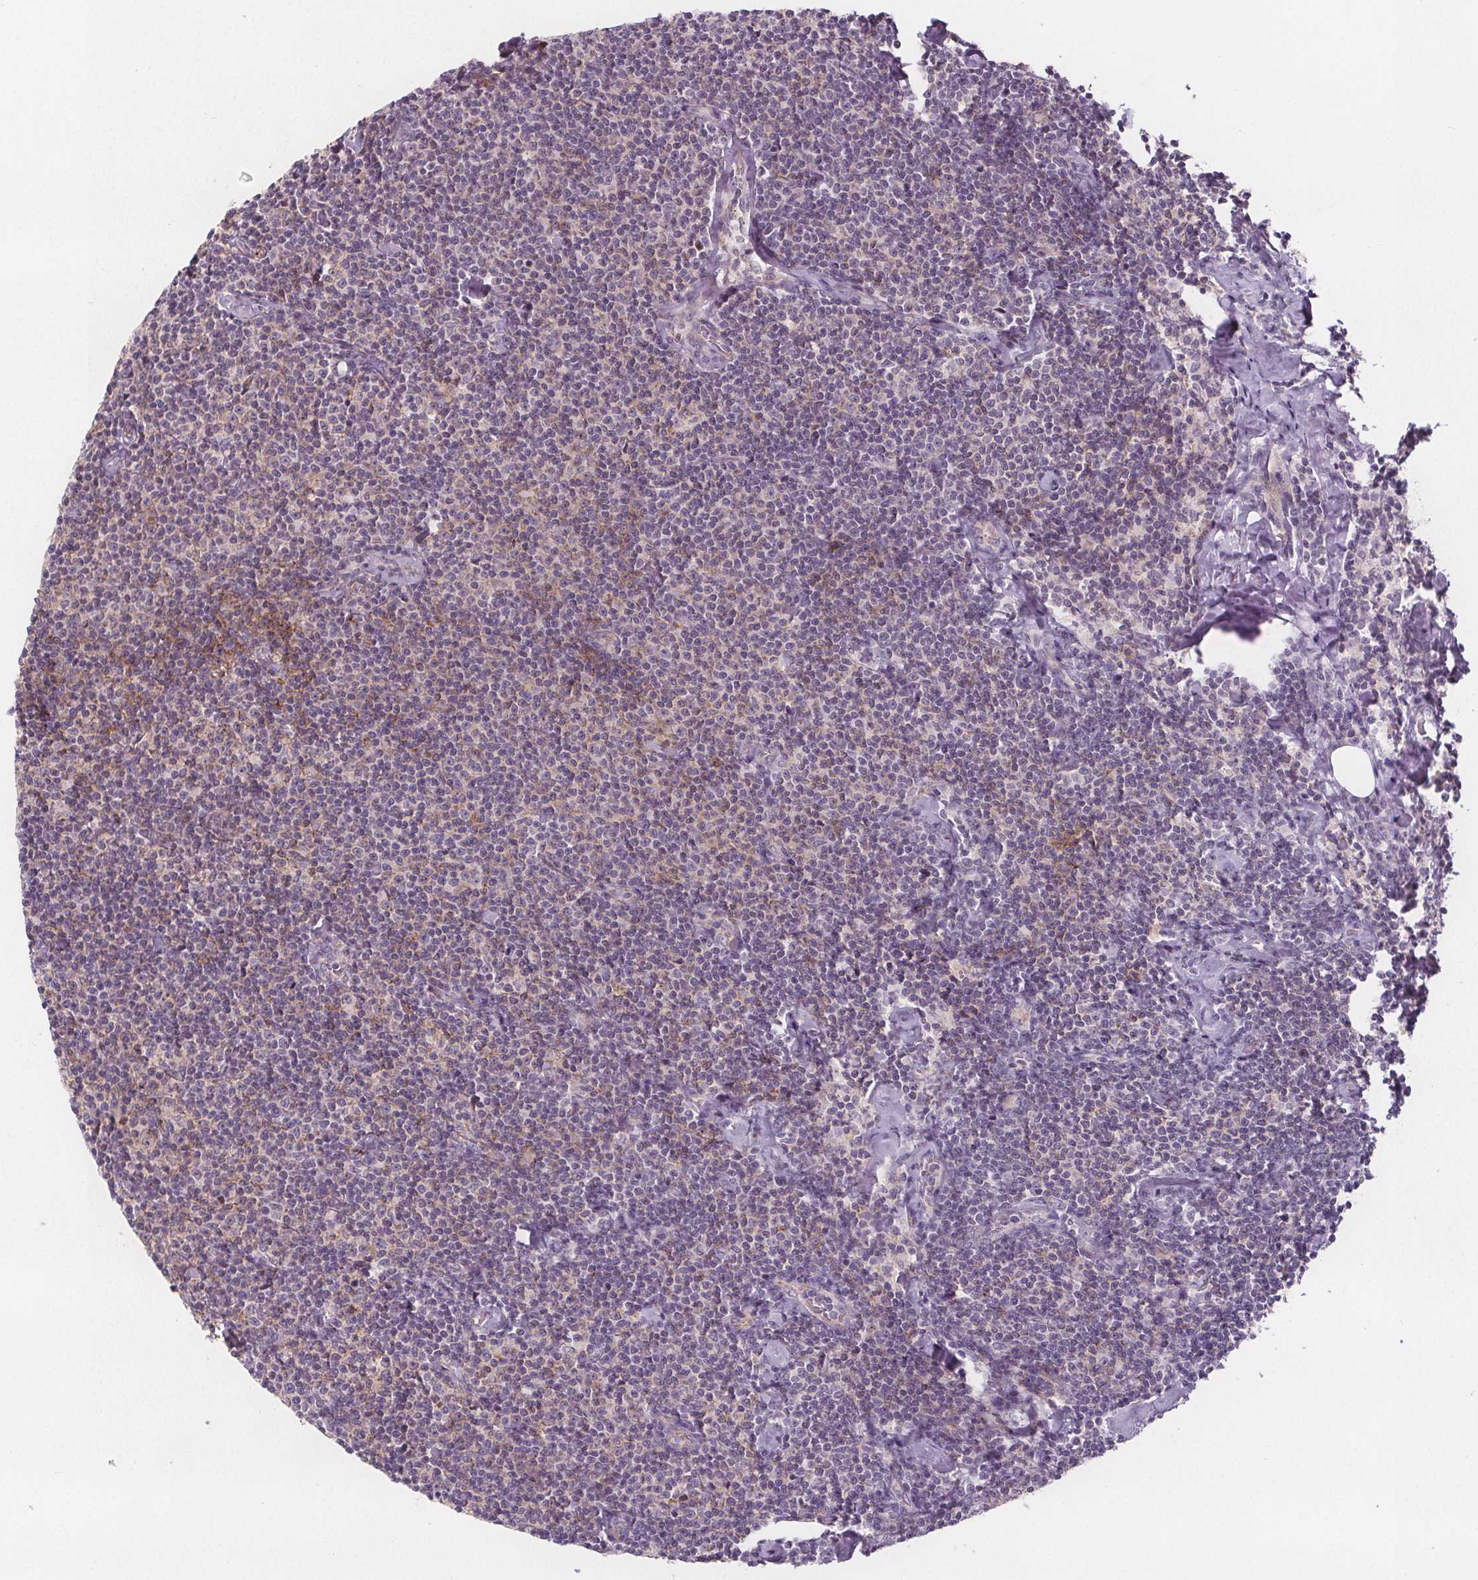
{"staining": {"intensity": "negative", "quantity": "none", "location": "none"}, "tissue": "lymphoma", "cell_type": "Tumor cells", "image_type": "cancer", "snomed": [{"axis": "morphology", "description": "Malignant lymphoma, non-Hodgkin's type, Low grade"}, {"axis": "topography", "description": "Lymph node"}], "caption": "There is no significant positivity in tumor cells of low-grade malignant lymphoma, non-Hodgkin's type. (DAB (3,3'-diaminobenzidine) IHC with hematoxylin counter stain).", "gene": "ATP1A1", "patient": {"sex": "male", "age": 81}}